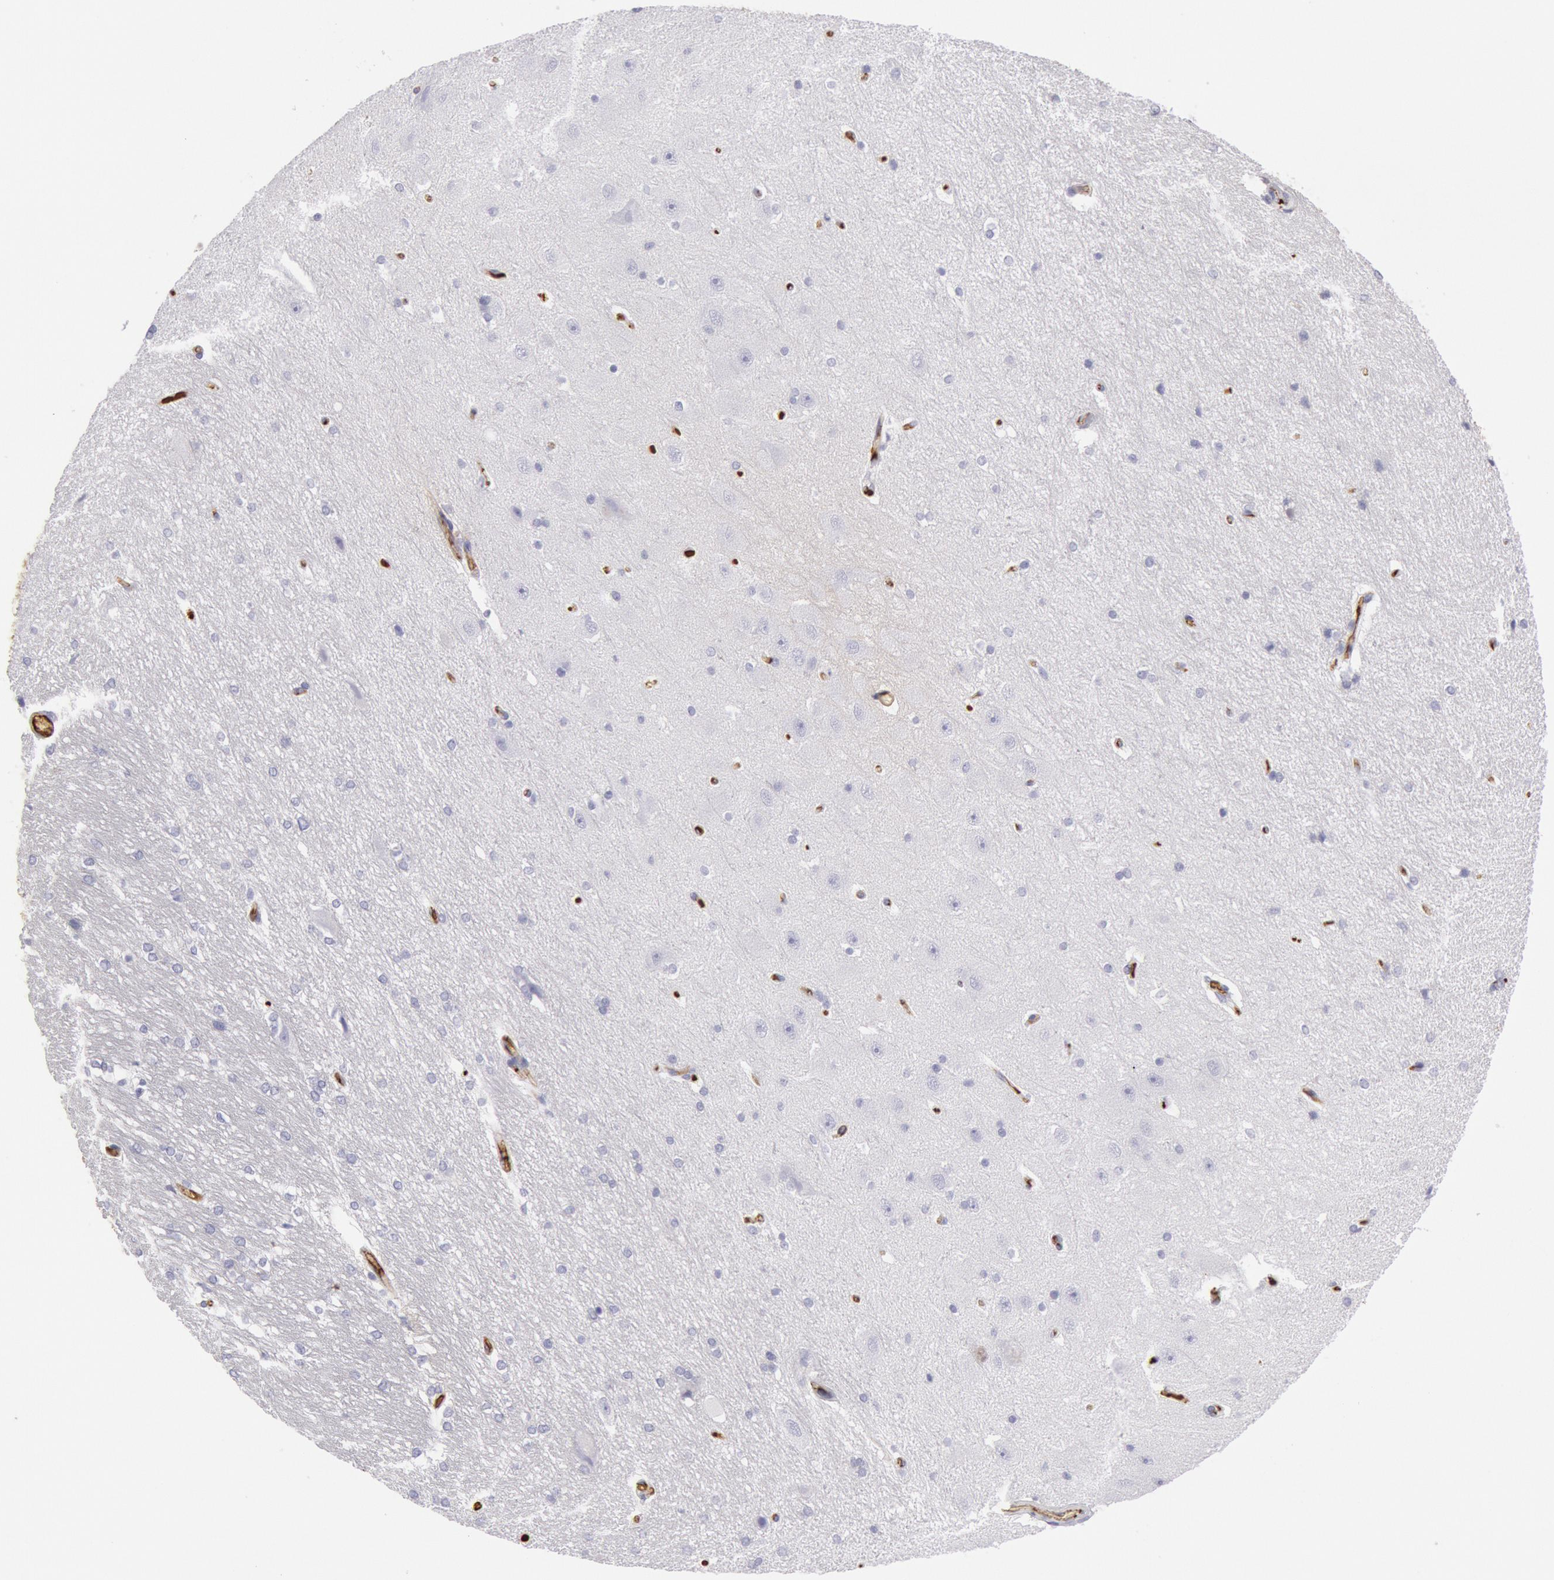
{"staining": {"intensity": "negative", "quantity": "none", "location": "none"}, "tissue": "hippocampus", "cell_type": "Glial cells", "image_type": "normal", "snomed": [{"axis": "morphology", "description": "Normal tissue, NOS"}, {"axis": "topography", "description": "Hippocampus"}], "caption": "Protein analysis of unremarkable hippocampus reveals no significant positivity in glial cells.", "gene": "IGHA1", "patient": {"sex": "female", "age": 19}}